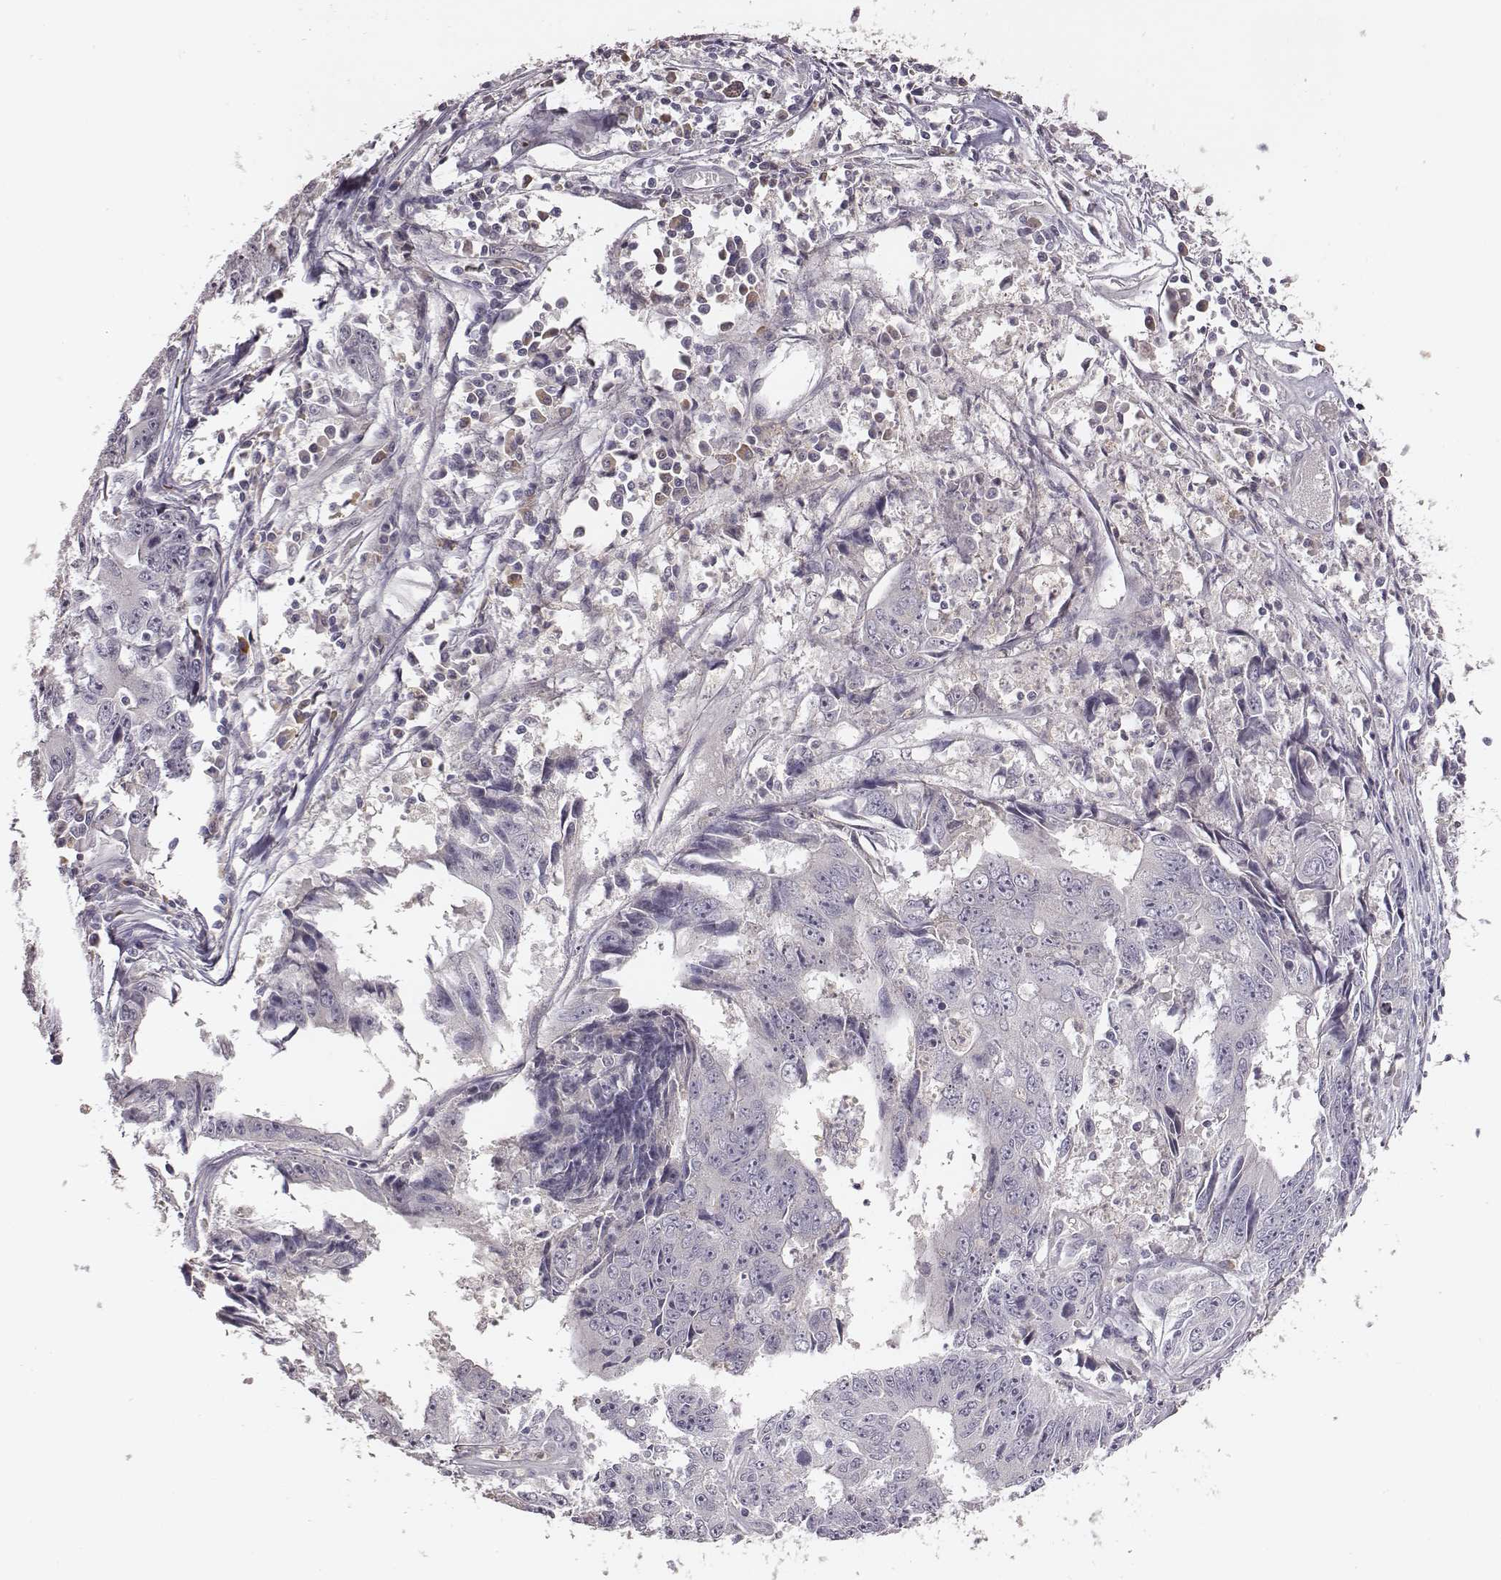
{"staining": {"intensity": "negative", "quantity": "none", "location": "none"}, "tissue": "liver cancer", "cell_type": "Tumor cells", "image_type": "cancer", "snomed": [{"axis": "morphology", "description": "Cholangiocarcinoma"}, {"axis": "topography", "description": "Liver"}], "caption": "Immunohistochemical staining of liver cancer displays no significant positivity in tumor cells.", "gene": "SLC22A6", "patient": {"sex": "male", "age": 65}}